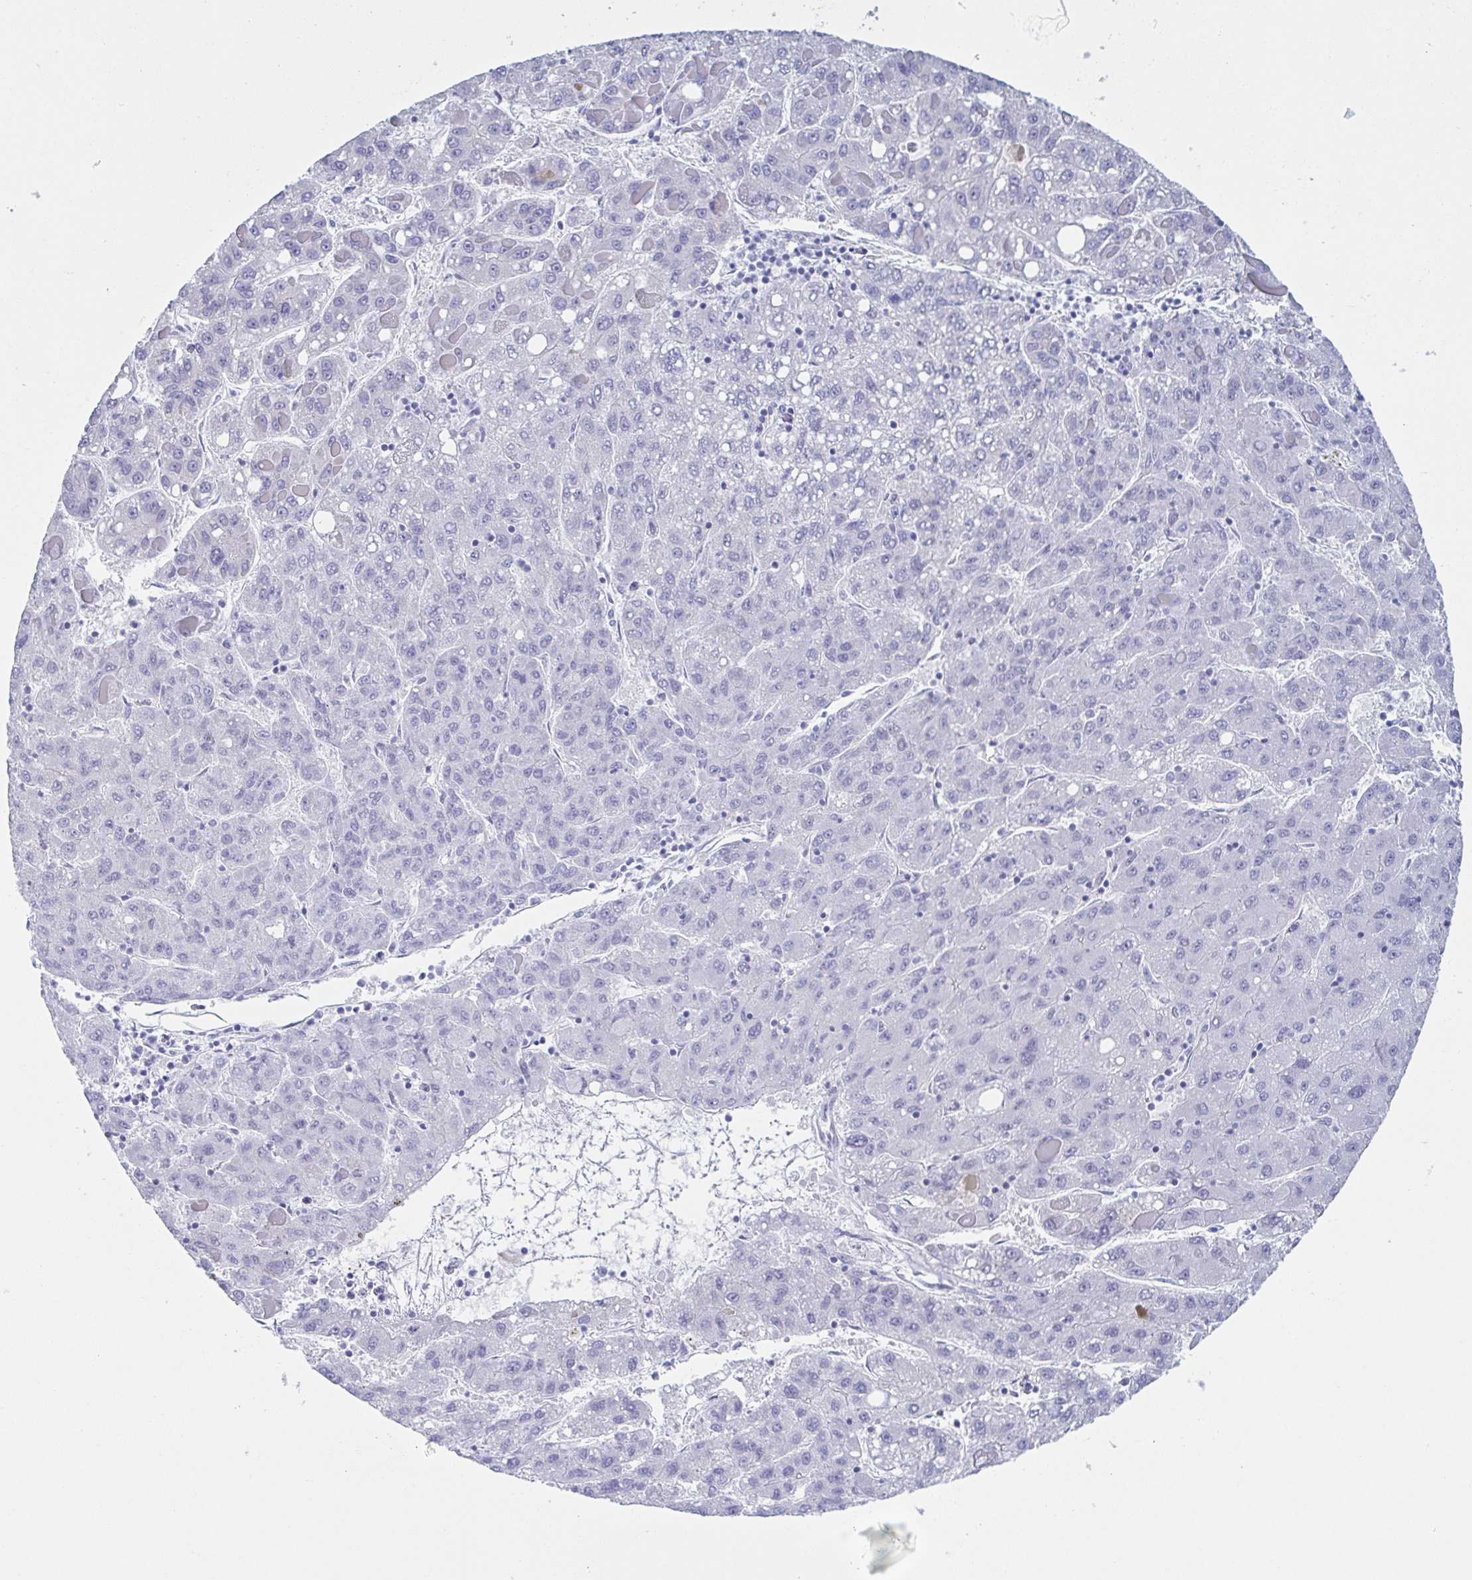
{"staining": {"intensity": "negative", "quantity": "none", "location": "none"}, "tissue": "liver cancer", "cell_type": "Tumor cells", "image_type": "cancer", "snomed": [{"axis": "morphology", "description": "Carcinoma, Hepatocellular, NOS"}, {"axis": "topography", "description": "Liver"}], "caption": "A high-resolution photomicrograph shows immunohistochemistry staining of hepatocellular carcinoma (liver), which displays no significant positivity in tumor cells.", "gene": "DYNC1I1", "patient": {"sex": "female", "age": 82}}